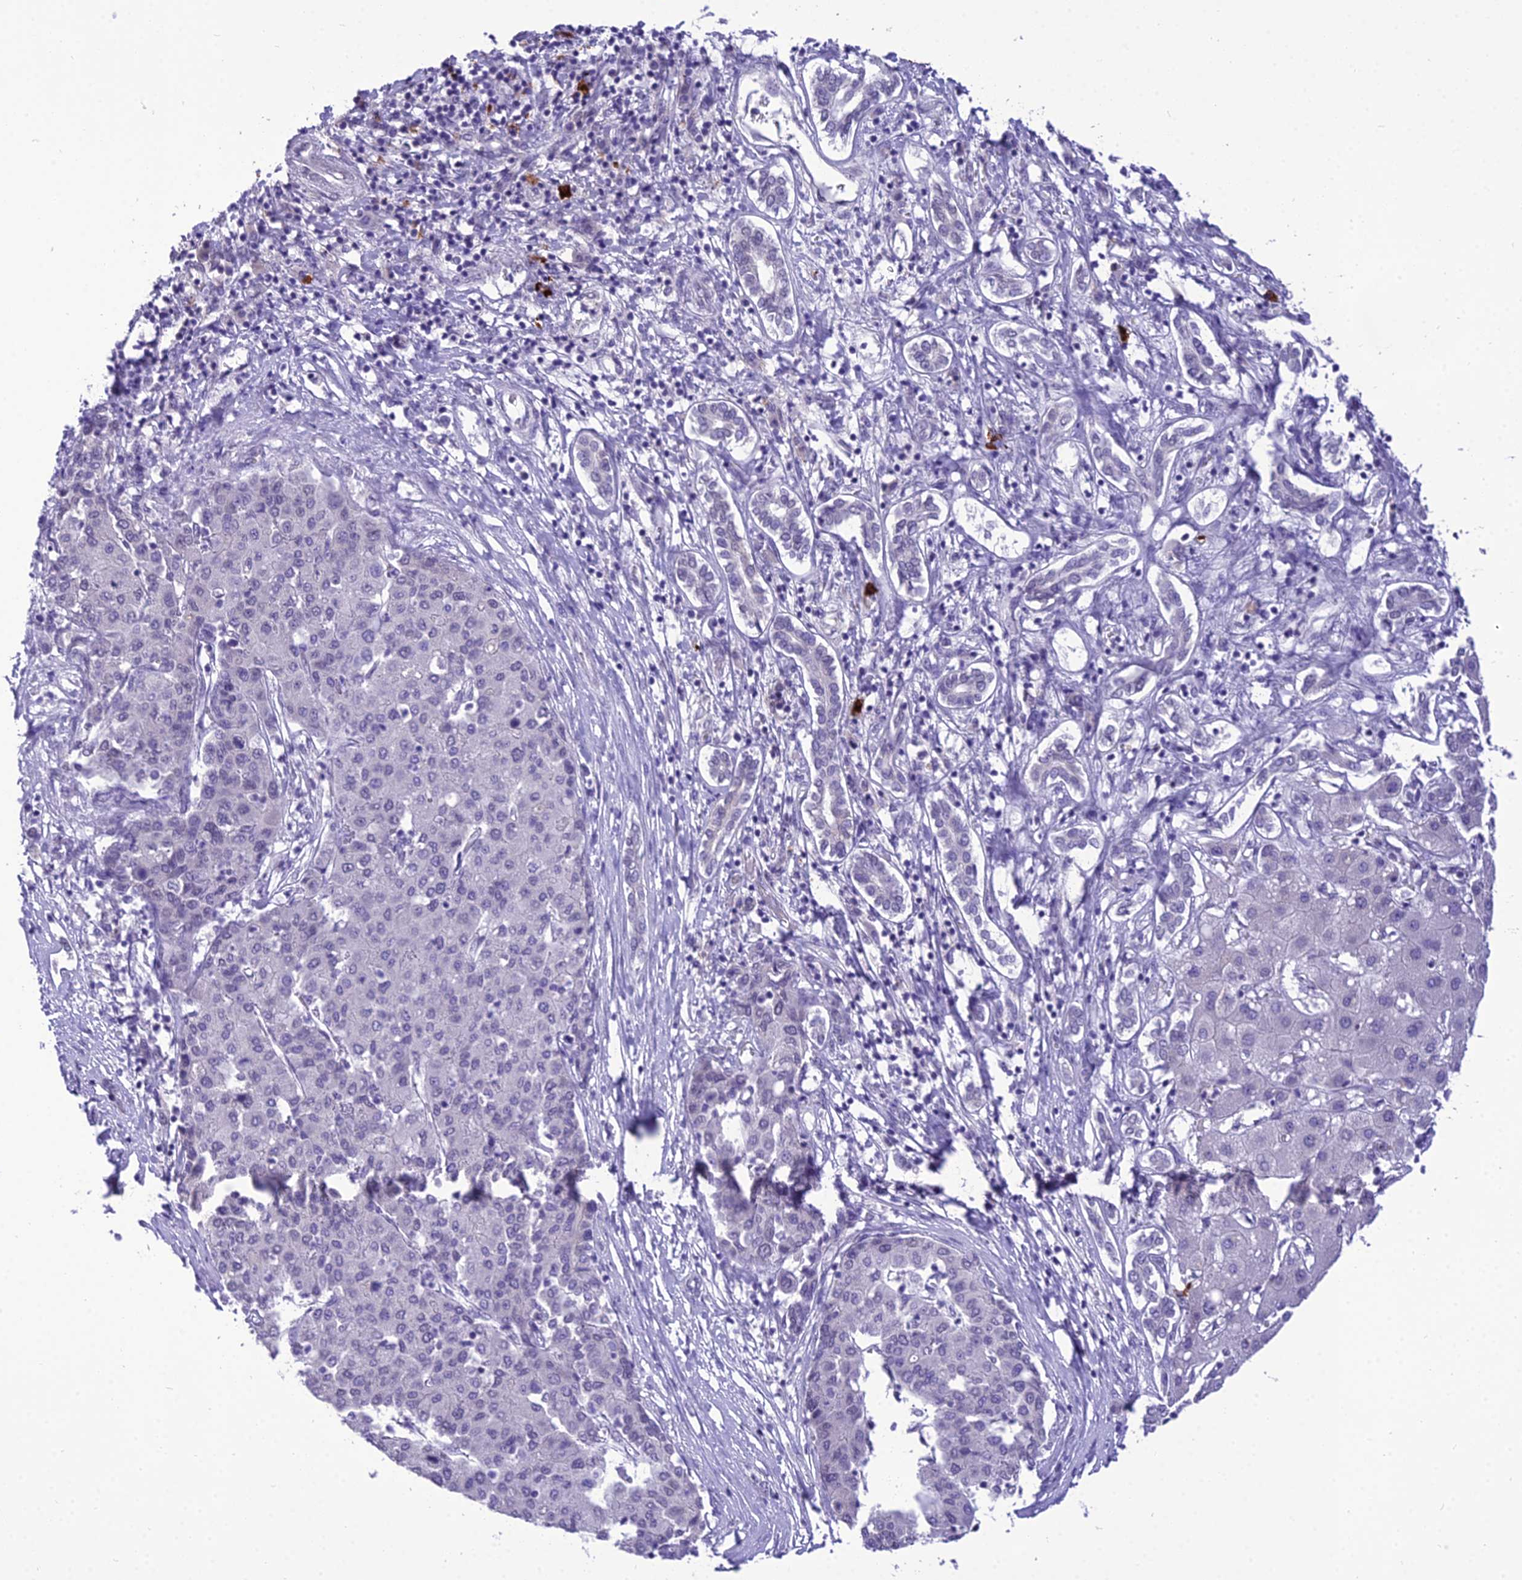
{"staining": {"intensity": "negative", "quantity": "none", "location": "none"}, "tissue": "liver cancer", "cell_type": "Tumor cells", "image_type": "cancer", "snomed": [{"axis": "morphology", "description": "Carcinoma, Hepatocellular, NOS"}, {"axis": "topography", "description": "Liver"}], "caption": "The immunohistochemistry (IHC) image has no significant staining in tumor cells of liver cancer tissue. The staining is performed using DAB (3,3'-diaminobenzidine) brown chromogen with nuclei counter-stained in using hematoxylin.", "gene": "SH3RF3", "patient": {"sex": "male", "age": 65}}